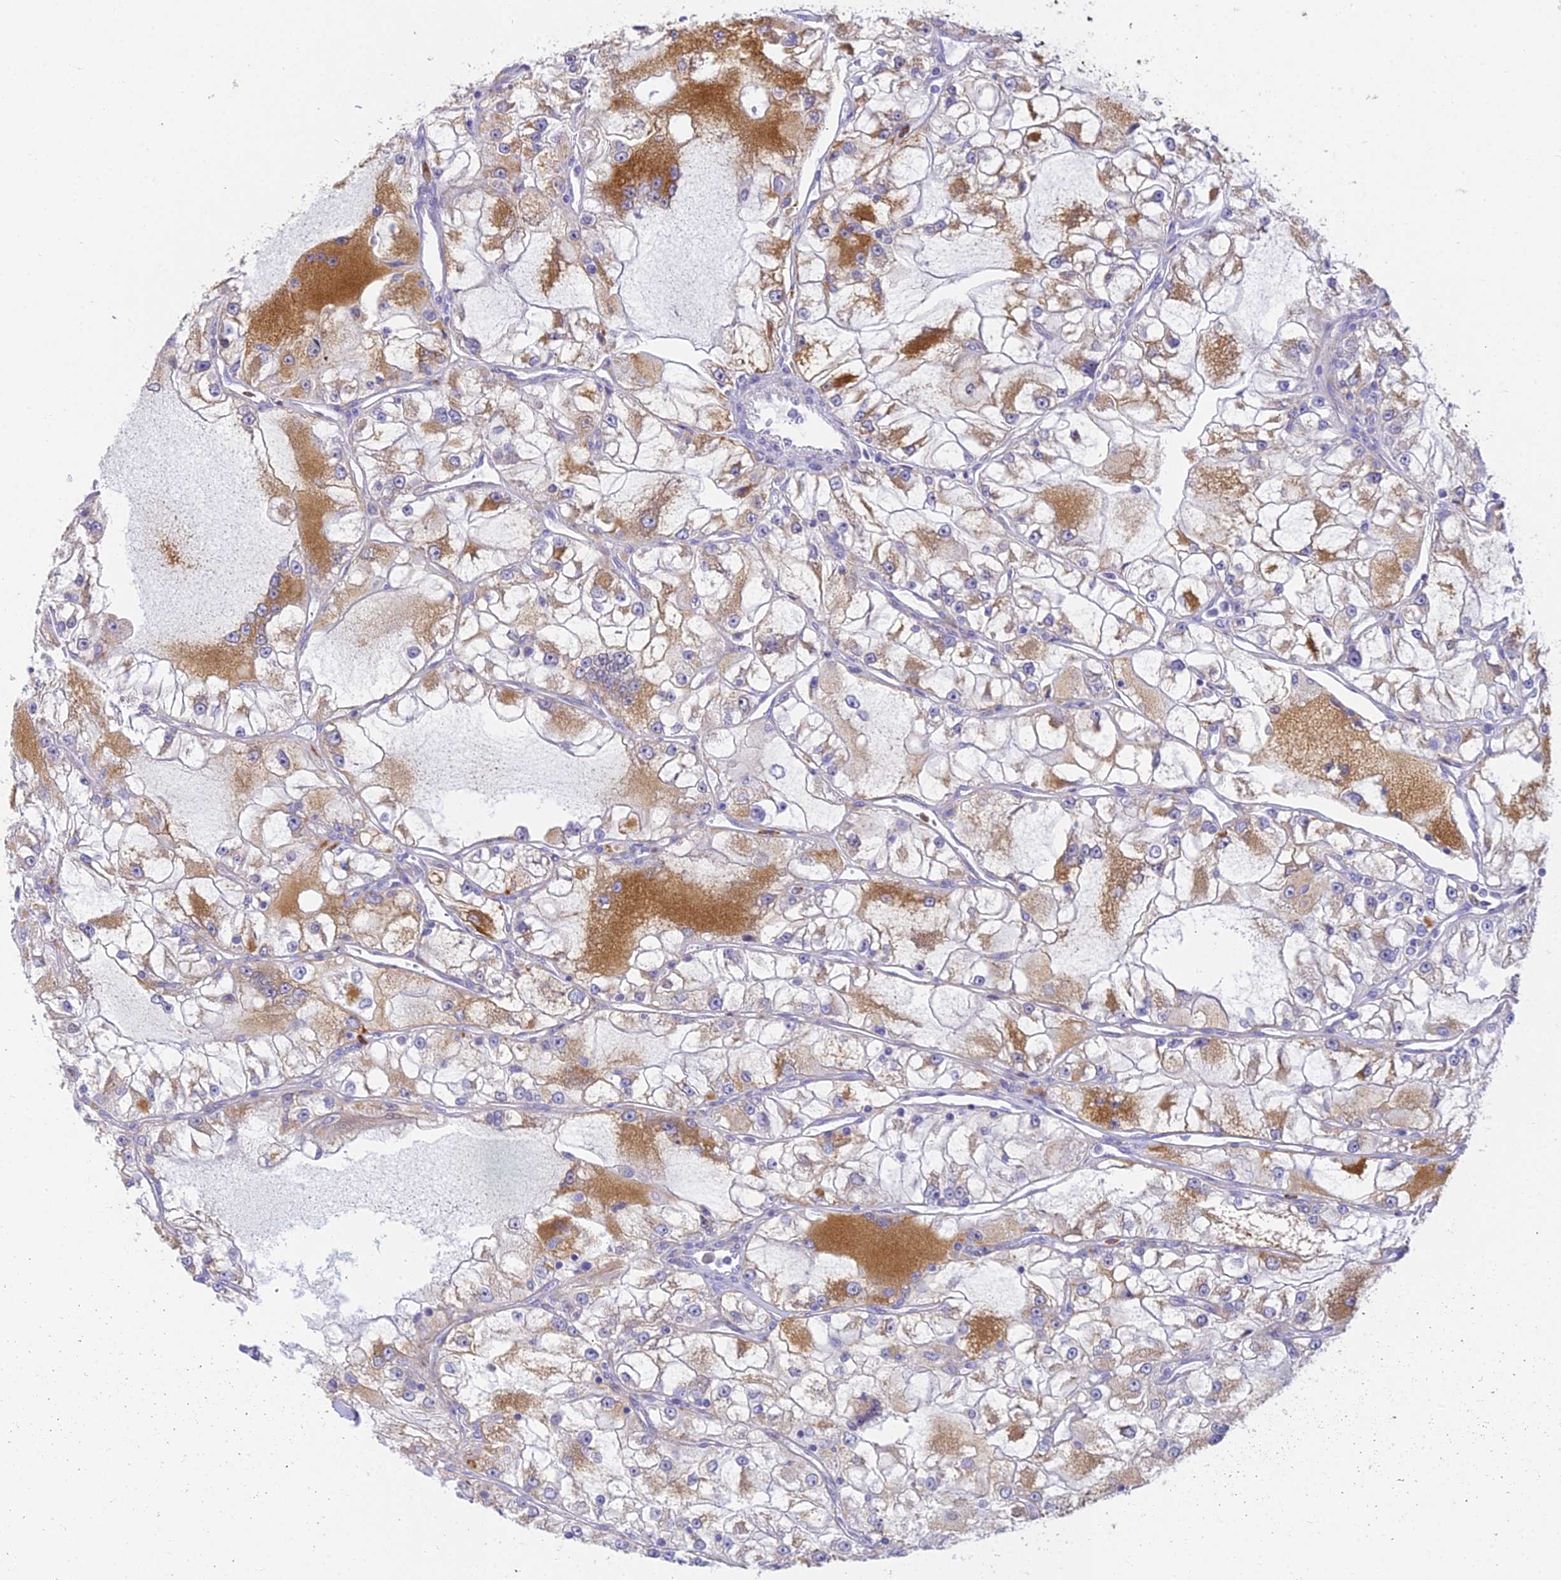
{"staining": {"intensity": "moderate", "quantity": "25%-75%", "location": "cytoplasmic/membranous"}, "tissue": "renal cancer", "cell_type": "Tumor cells", "image_type": "cancer", "snomed": [{"axis": "morphology", "description": "Adenocarcinoma, NOS"}, {"axis": "topography", "description": "Kidney"}], "caption": "Renal adenocarcinoma stained with a brown dye demonstrates moderate cytoplasmic/membranous positive expression in approximately 25%-75% of tumor cells.", "gene": "CLCN7", "patient": {"sex": "female", "age": 72}}